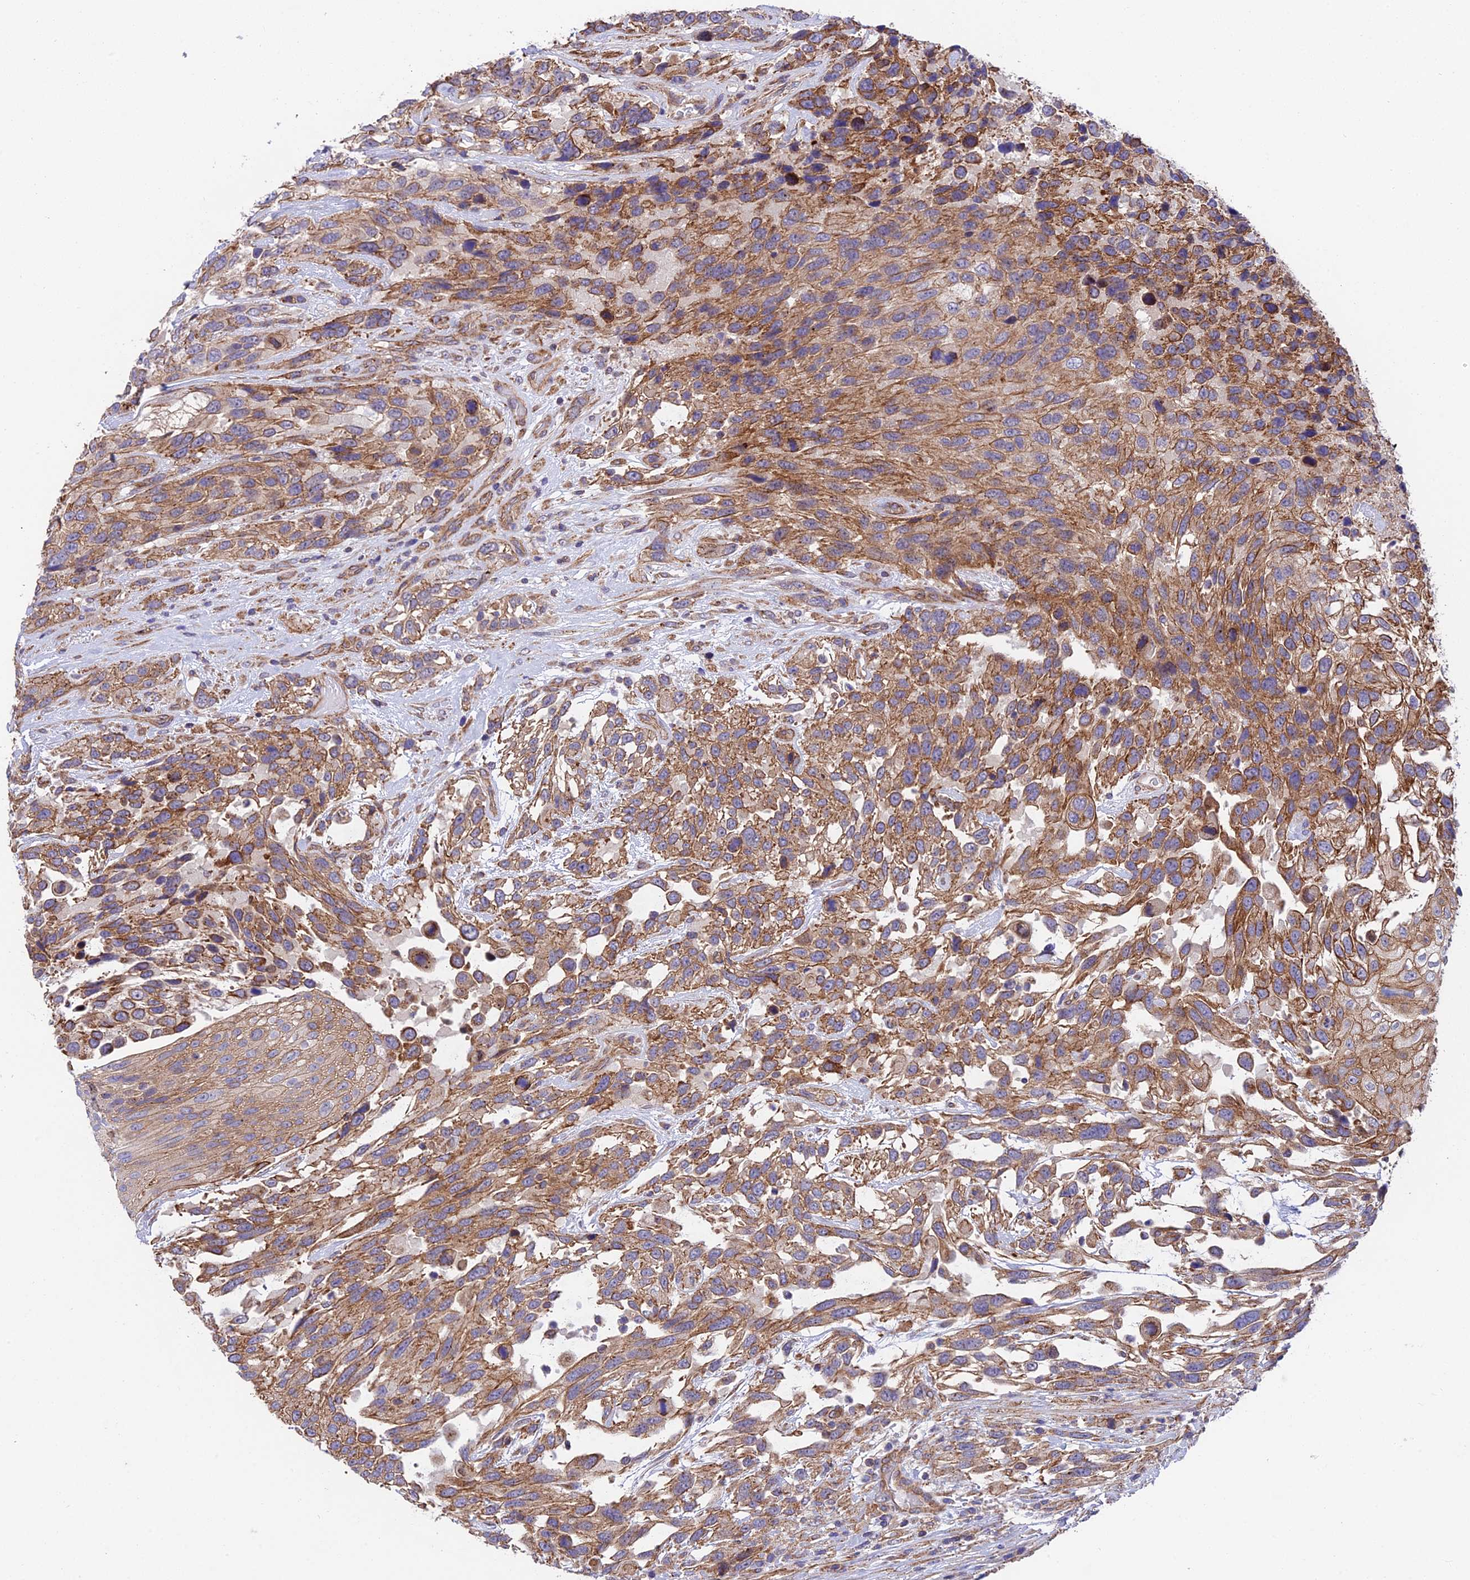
{"staining": {"intensity": "moderate", "quantity": ">75%", "location": "cytoplasmic/membranous"}, "tissue": "urothelial cancer", "cell_type": "Tumor cells", "image_type": "cancer", "snomed": [{"axis": "morphology", "description": "Urothelial carcinoma, High grade"}, {"axis": "topography", "description": "Urinary bladder"}], "caption": "An IHC histopathology image of neoplastic tissue is shown. Protein staining in brown highlights moderate cytoplasmic/membranous positivity in urothelial cancer within tumor cells. The staining is performed using DAB brown chromogen to label protein expression. The nuclei are counter-stained blue using hematoxylin.", "gene": "QRFP", "patient": {"sex": "female", "age": 70}}